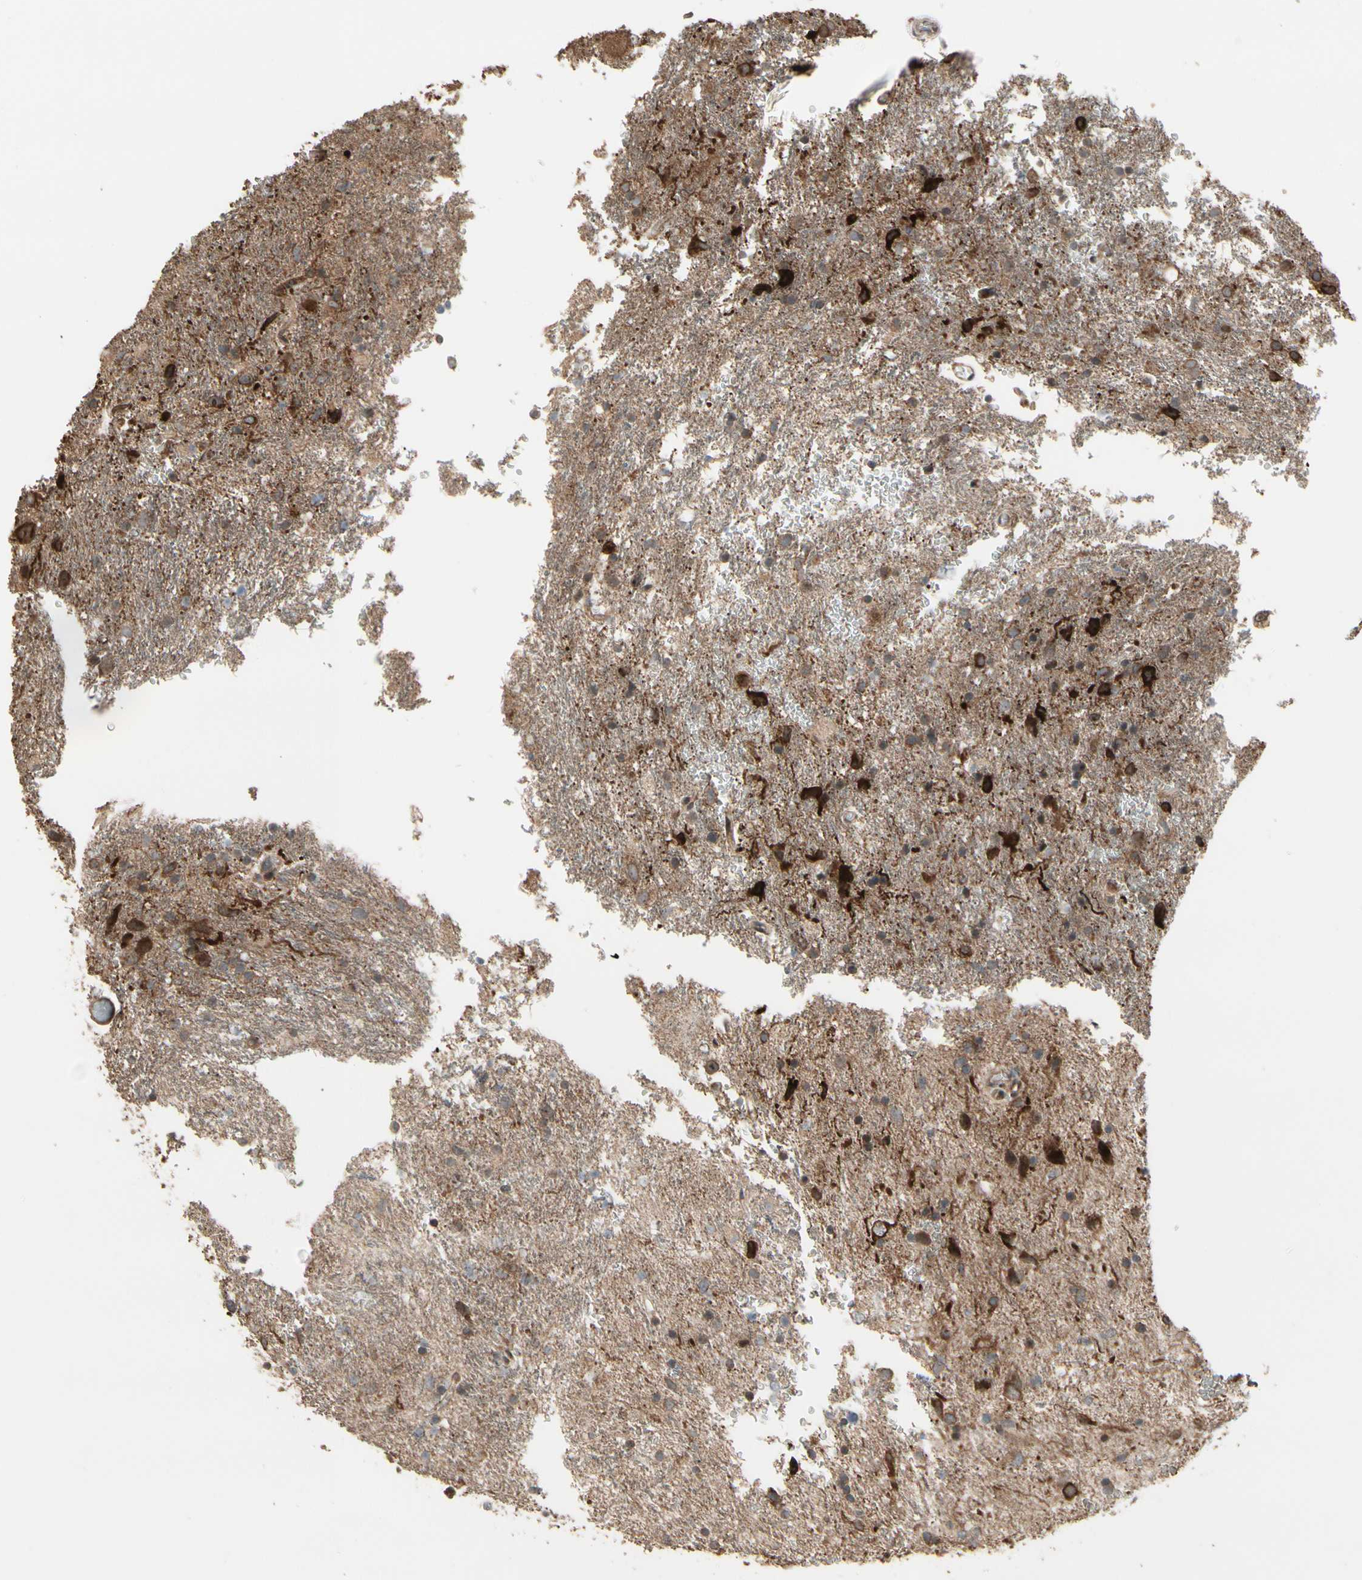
{"staining": {"intensity": "weak", "quantity": "25%-75%", "location": "cytoplasmic/membranous"}, "tissue": "glioma", "cell_type": "Tumor cells", "image_type": "cancer", "snomed": [{"axis": "morphology", "description": "Glioma, malignant, Low grade"}, {"axis": "topography", "description": "Brain"}], "caption": "Human glioma stained with a protein marker exhibits weak staining in tumor cells.", "gene": "CSF1R", "patient": {"sex": "male", "age": 77}}